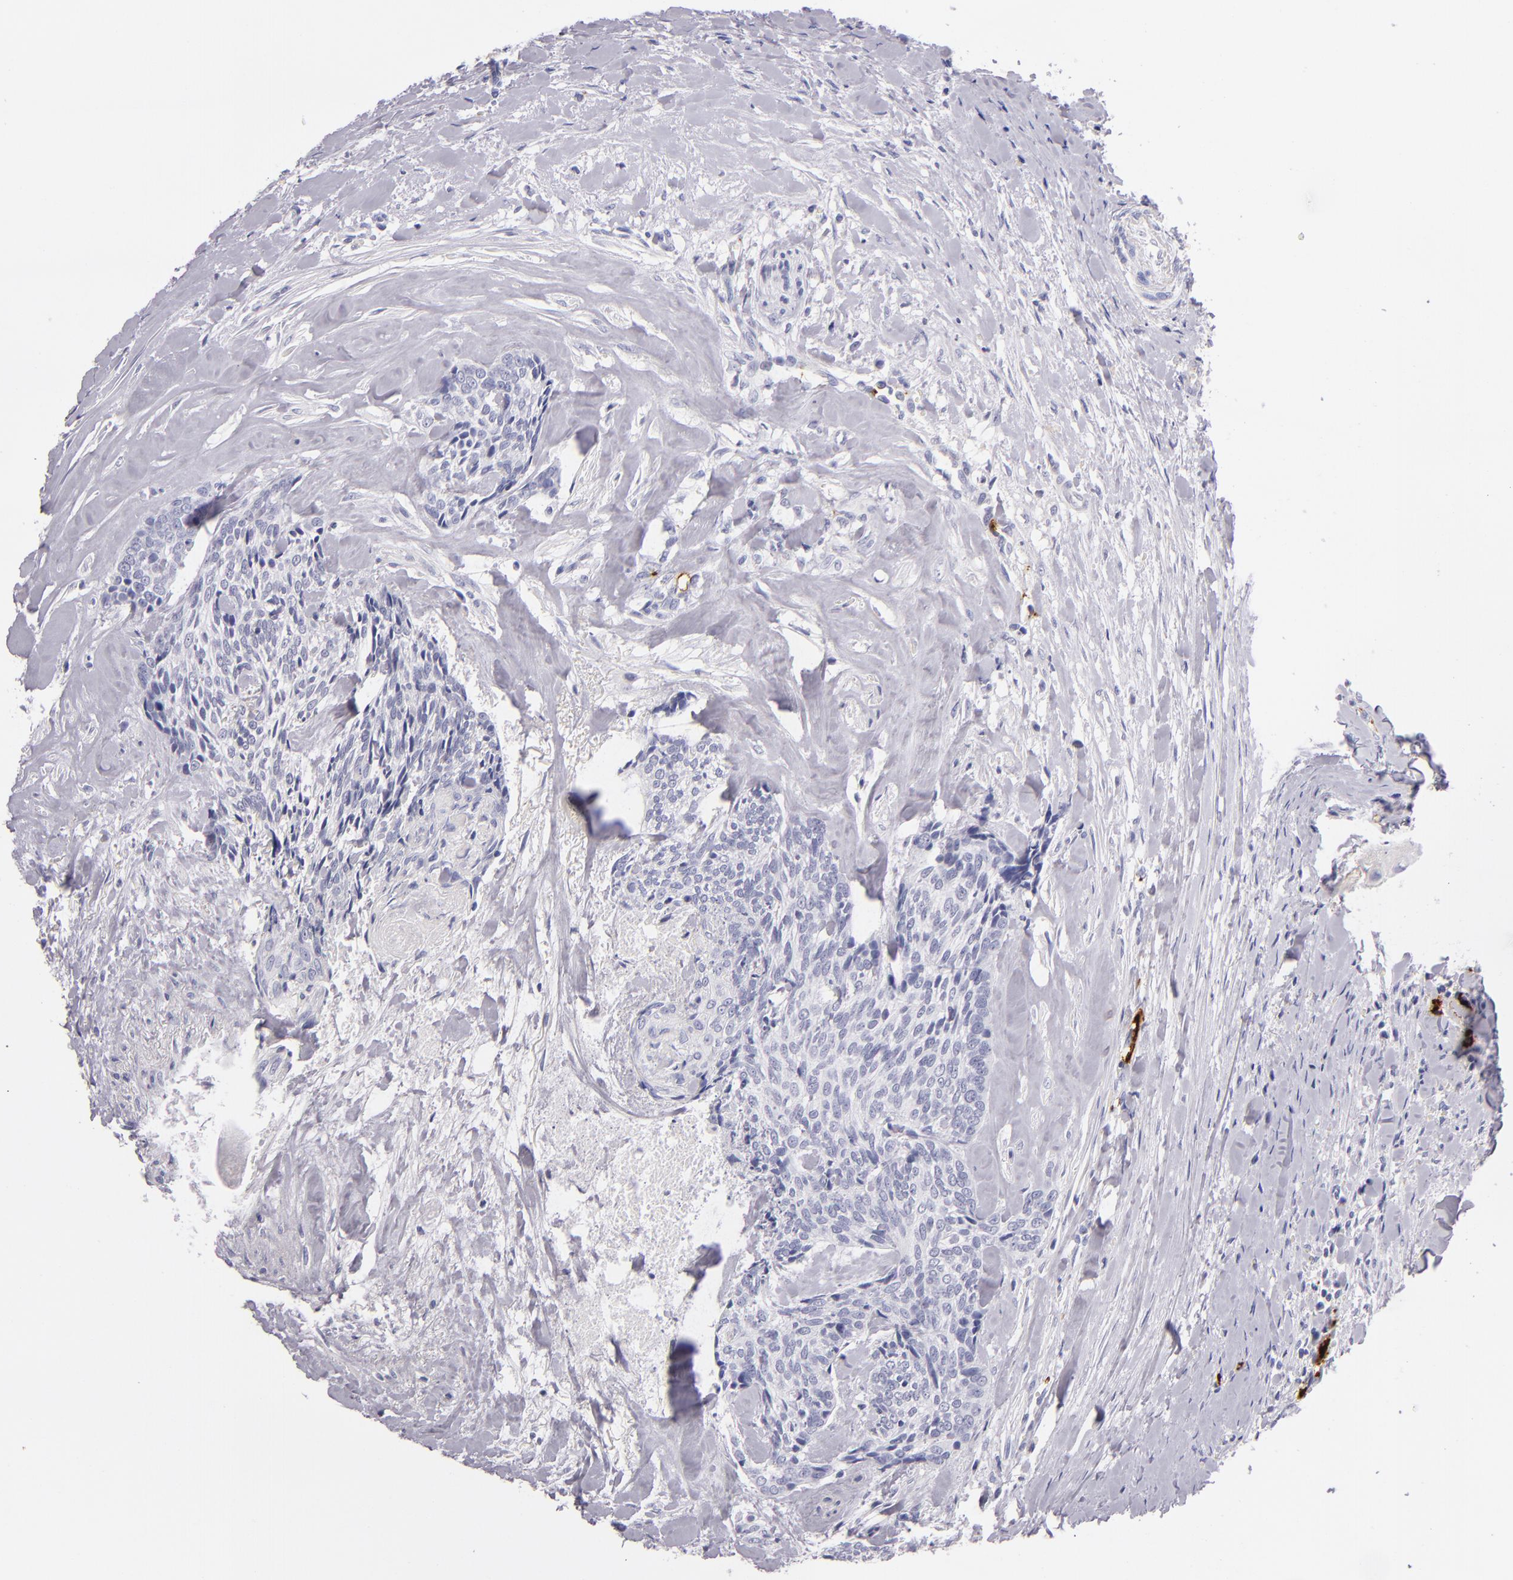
{"staining": {"intensity": "negative", "quantity": "none", "location": "none"}, "tissue": "head and neck cancer", "cell_type": "Tumor cells", "image_type": "cancer", "snomed": [{"axis": "morphology", "description": "Squamous cell carcinoma, NOS"}, {"axis": "topography", "description": "Salivary gland"}, {"axis": "topography", "description": "Head-Neck"}], "caption": "The immunohistochemistry histopathology image has no significant staining in tumor cells of head and neck cancer tissue.", "gene": "GP1BA", "patient": {"sex": "male", "age": 70}}